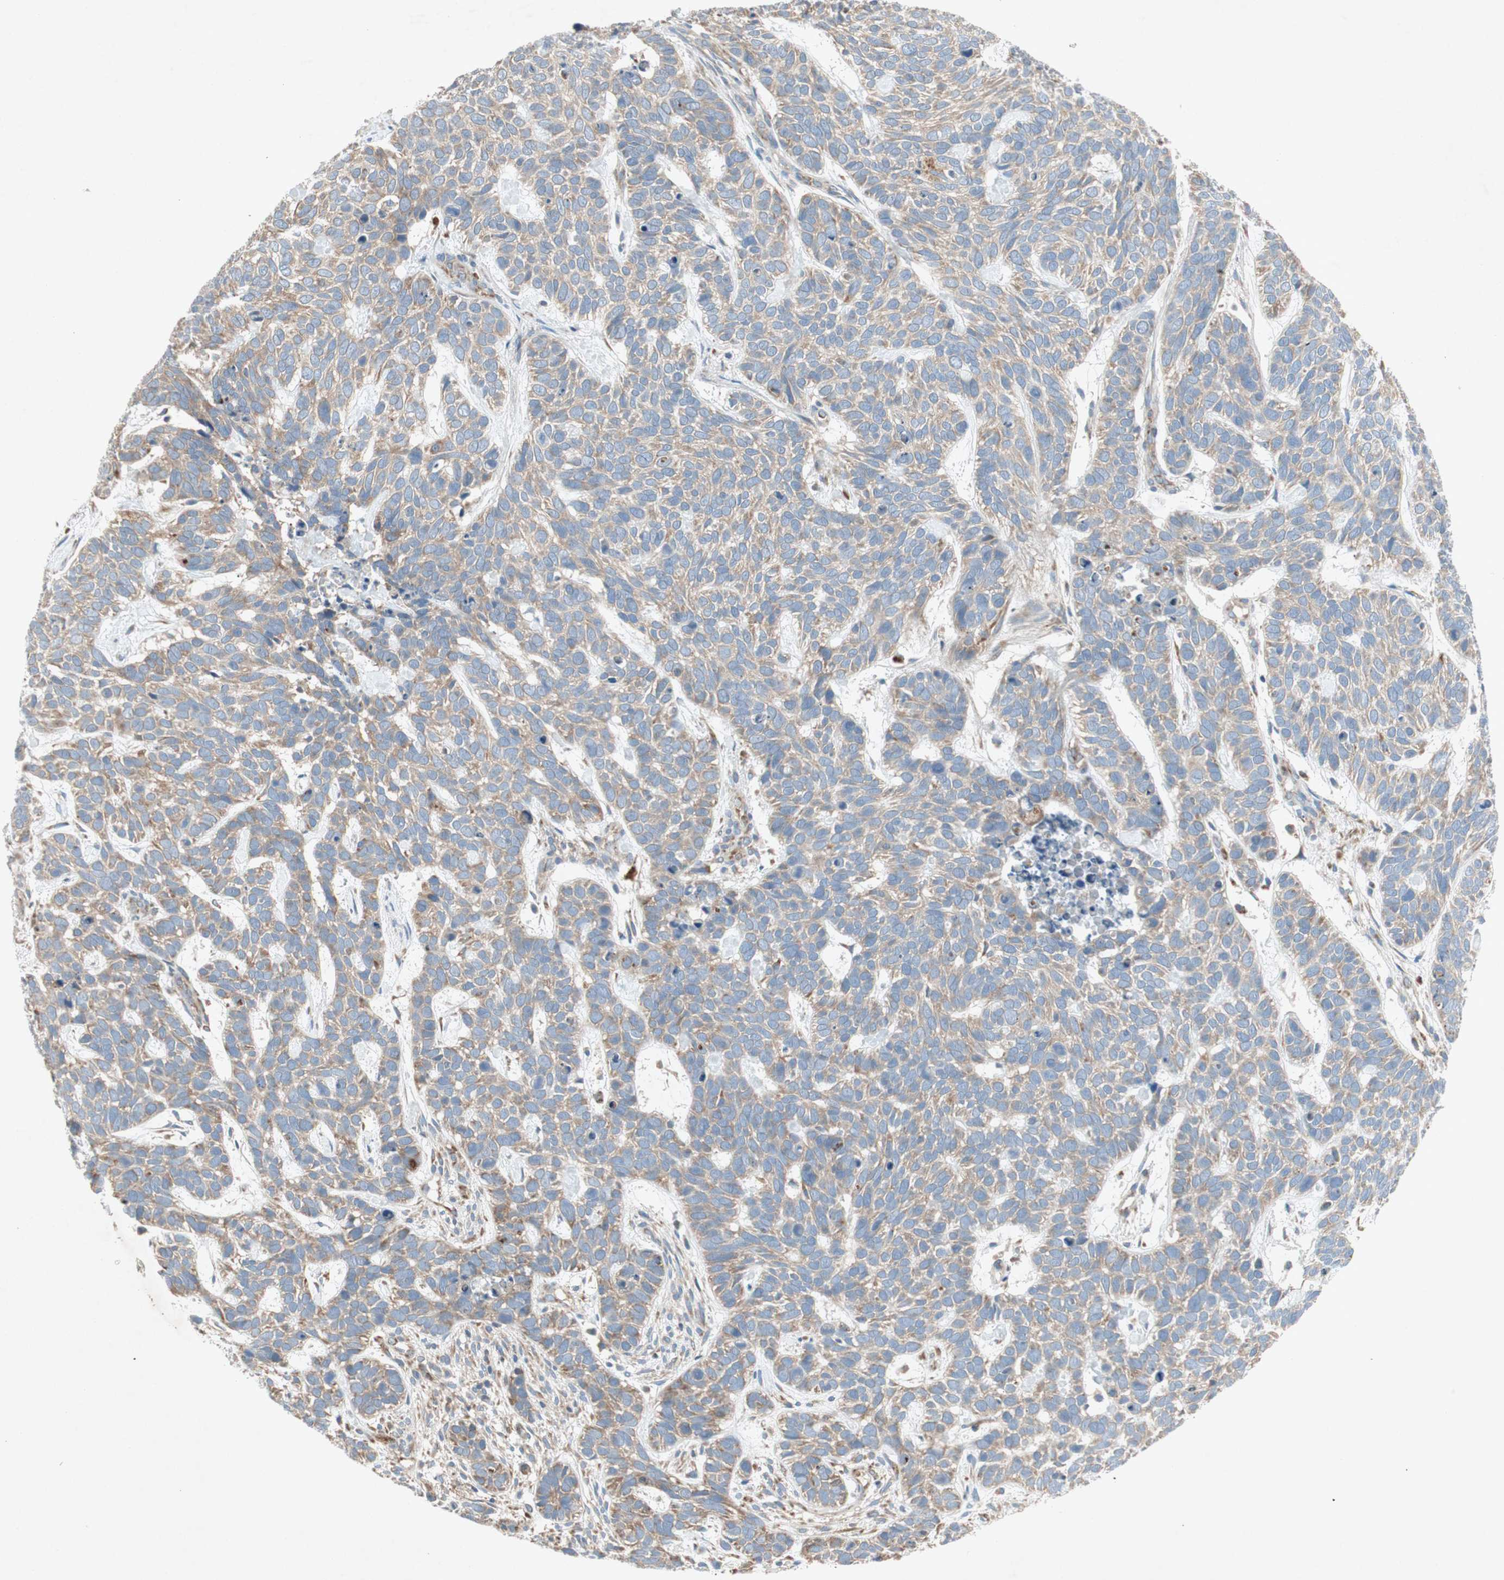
{"staining": {"intensity": "moderate", "quantity": ">75%", "location": "cytoplasmic/membranous"}, "tissue": "skin cancer", "cell_type": "Tumor cells", "image_type": "cancer", "snomed": [{"axis": "morphology", "description": "Basal cell carcinoma"}, {"axis": "topography", "description": "Skin"}], "caption": "Protein analysis of skin cancer (basal cell carcinoma) tissue demonstrates moderate cytoplasmic/membranous staining in about >75% of tumor cells.", "gene": "RPL23", "patient": {"sex": "male", "age": 87}}